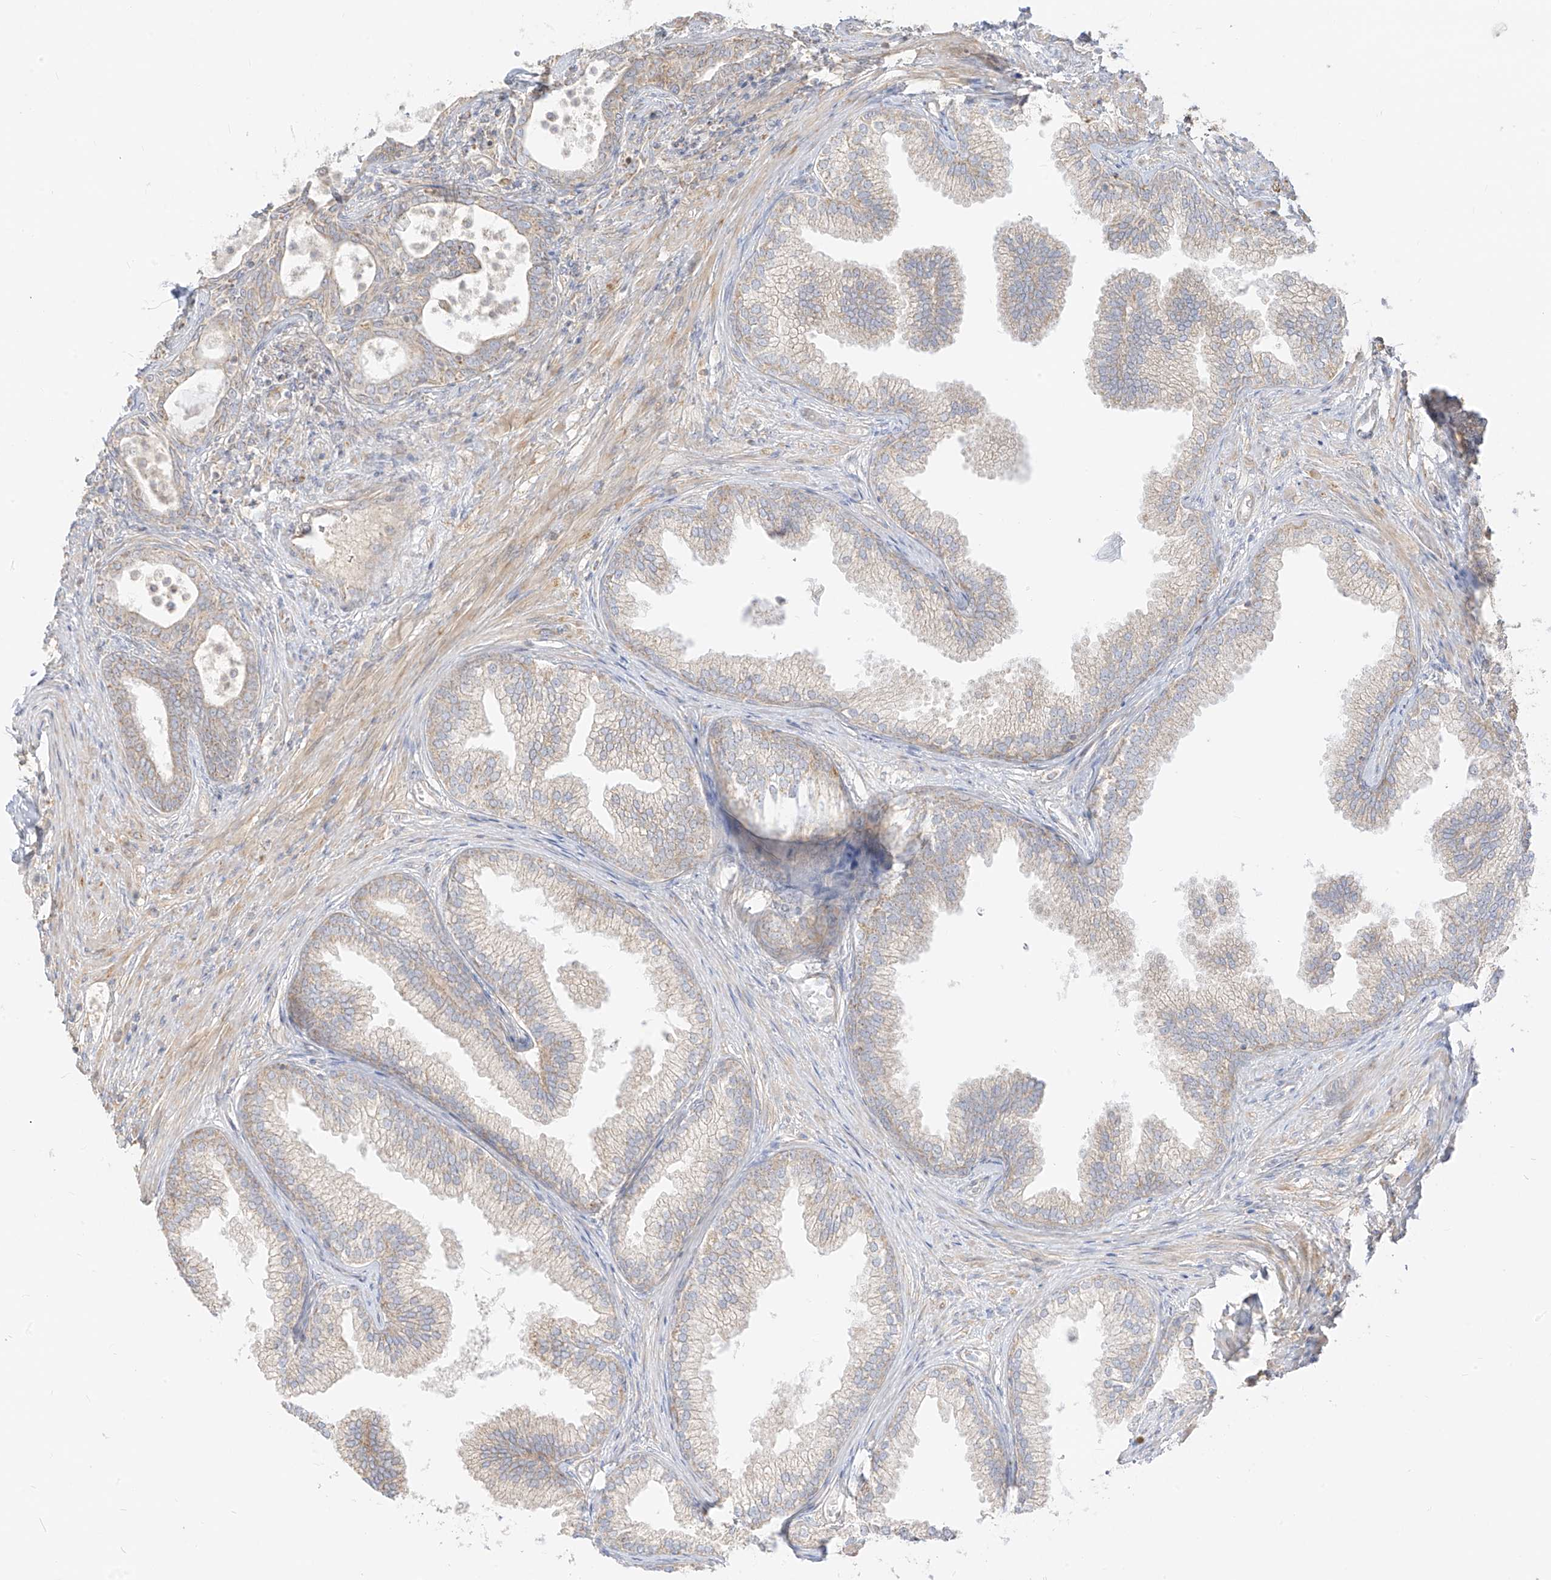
{"staining": {"intensity": "moderate", "quantity": "25%-75%", "location": "cytoplasmic/membranous"}, "tissue": "prostate", "cell_type": "Glandular cells", "image_type": "normal", "snomed": [{"axis": "morphology", "description": "Normal tissue, NOS"}, {"axis": "topography", "description": "Prostate"}], "caption": "DAB immunohistochemical staining of normal human prostate shows moderate cytoplasmic/membranous protein positivity in approximately 25%-75% of glandular cells. (Brightfield microscopy of DAB IHC at high magnification).", "gene": "ZIM3", "patient": {"sex": "male", "age": 76}}